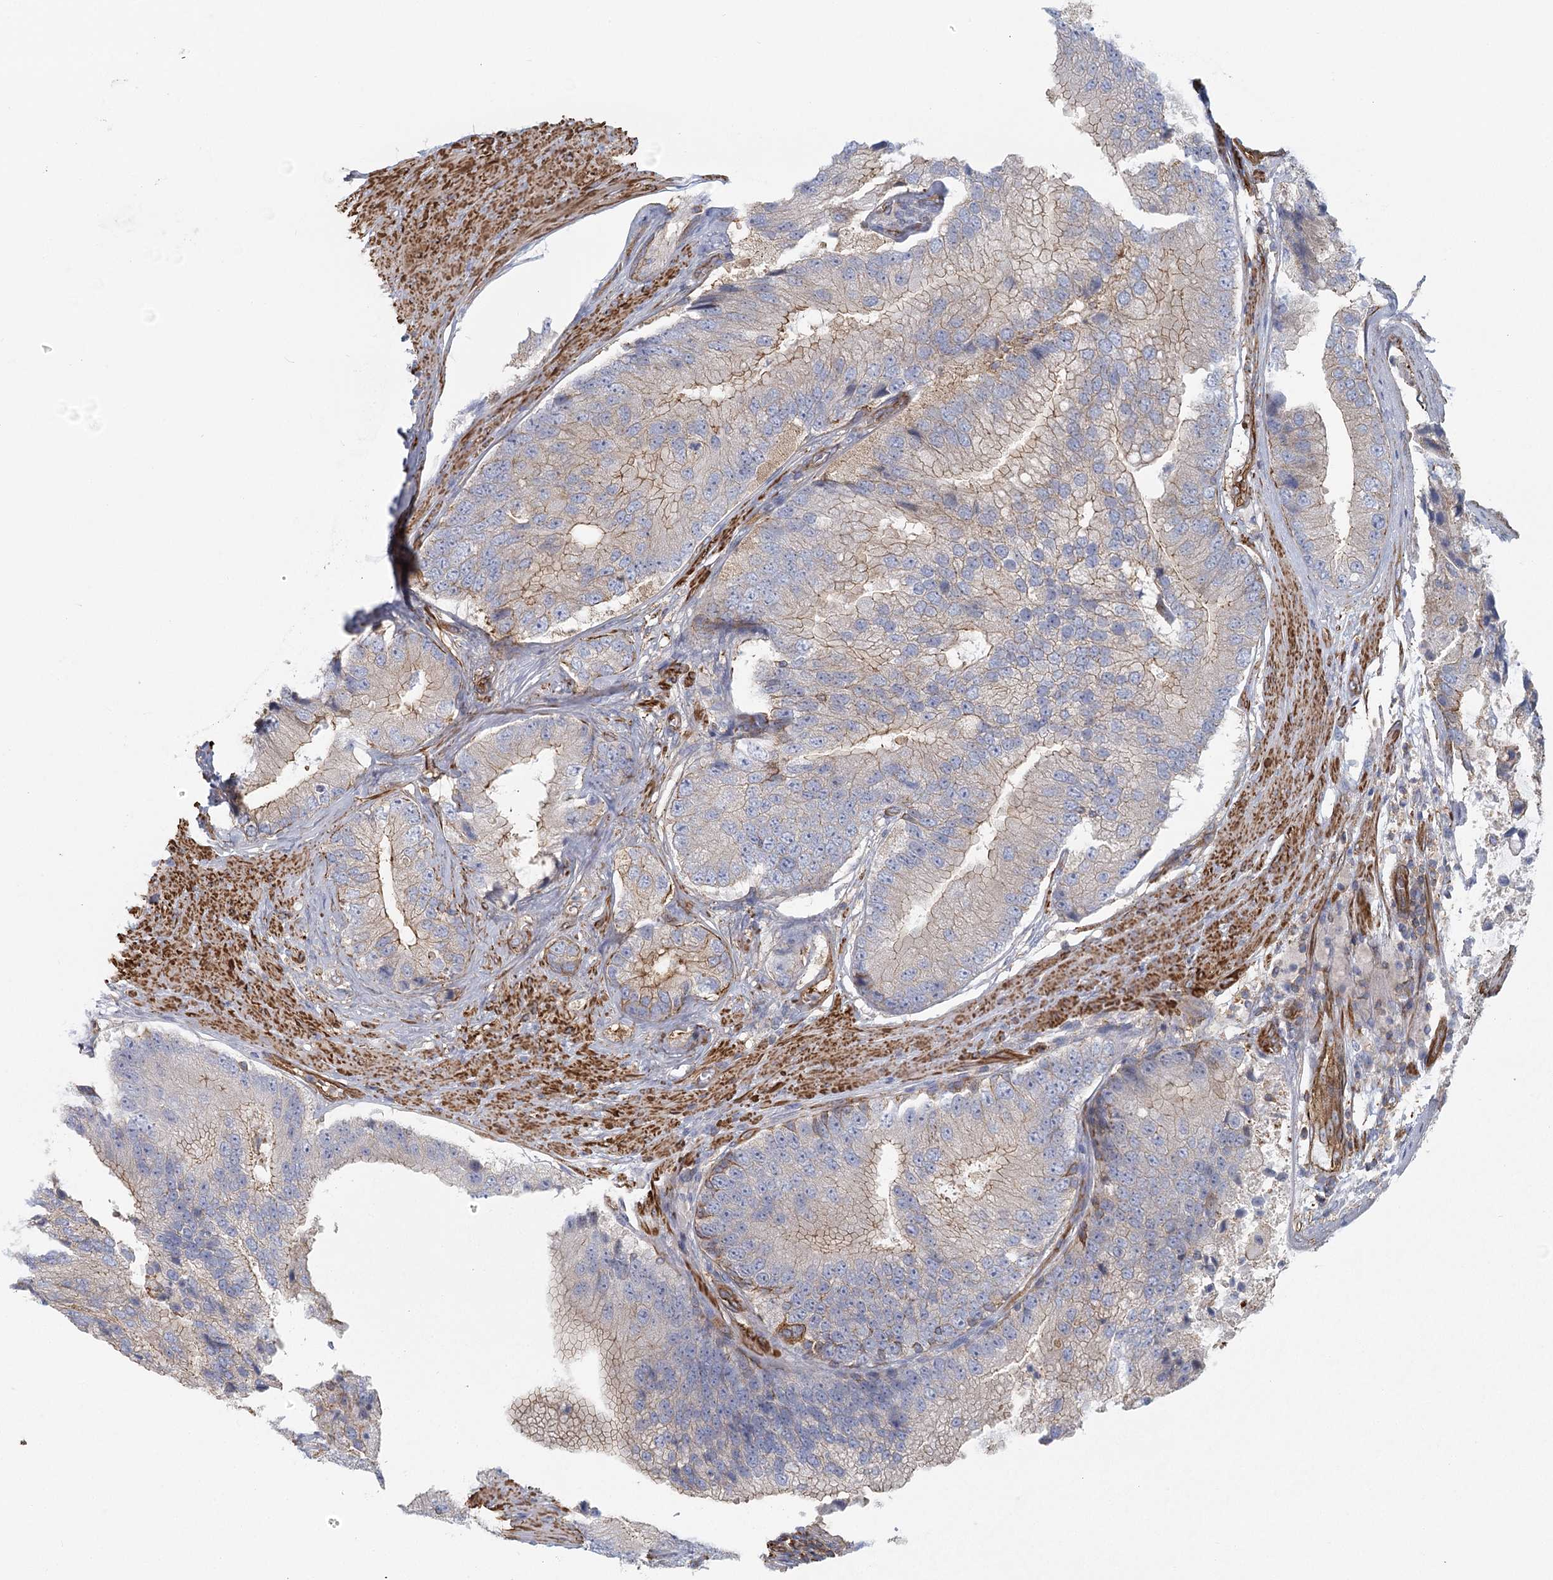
{"staining": {"intensity": "weak", "quantity": "<25%", "location": "cytoplasmic/membranous"}, "tissue": "prostate cancer", "cell_type": "Tumor cells", "image_type": "cancer", "snomed": [{"axis": "morphology", "description": "Adenocarcinoma, High grade"}, {"axis": "topography", "description": "Prostate"}], "caption": "DAB (3,3'-diaminobenzidine) immunohistochemical staining of prostate cancer reveals no significant expression in tumor cells.", "gene": "IFT46", "patient": {"sex": "male", "age": 70}}